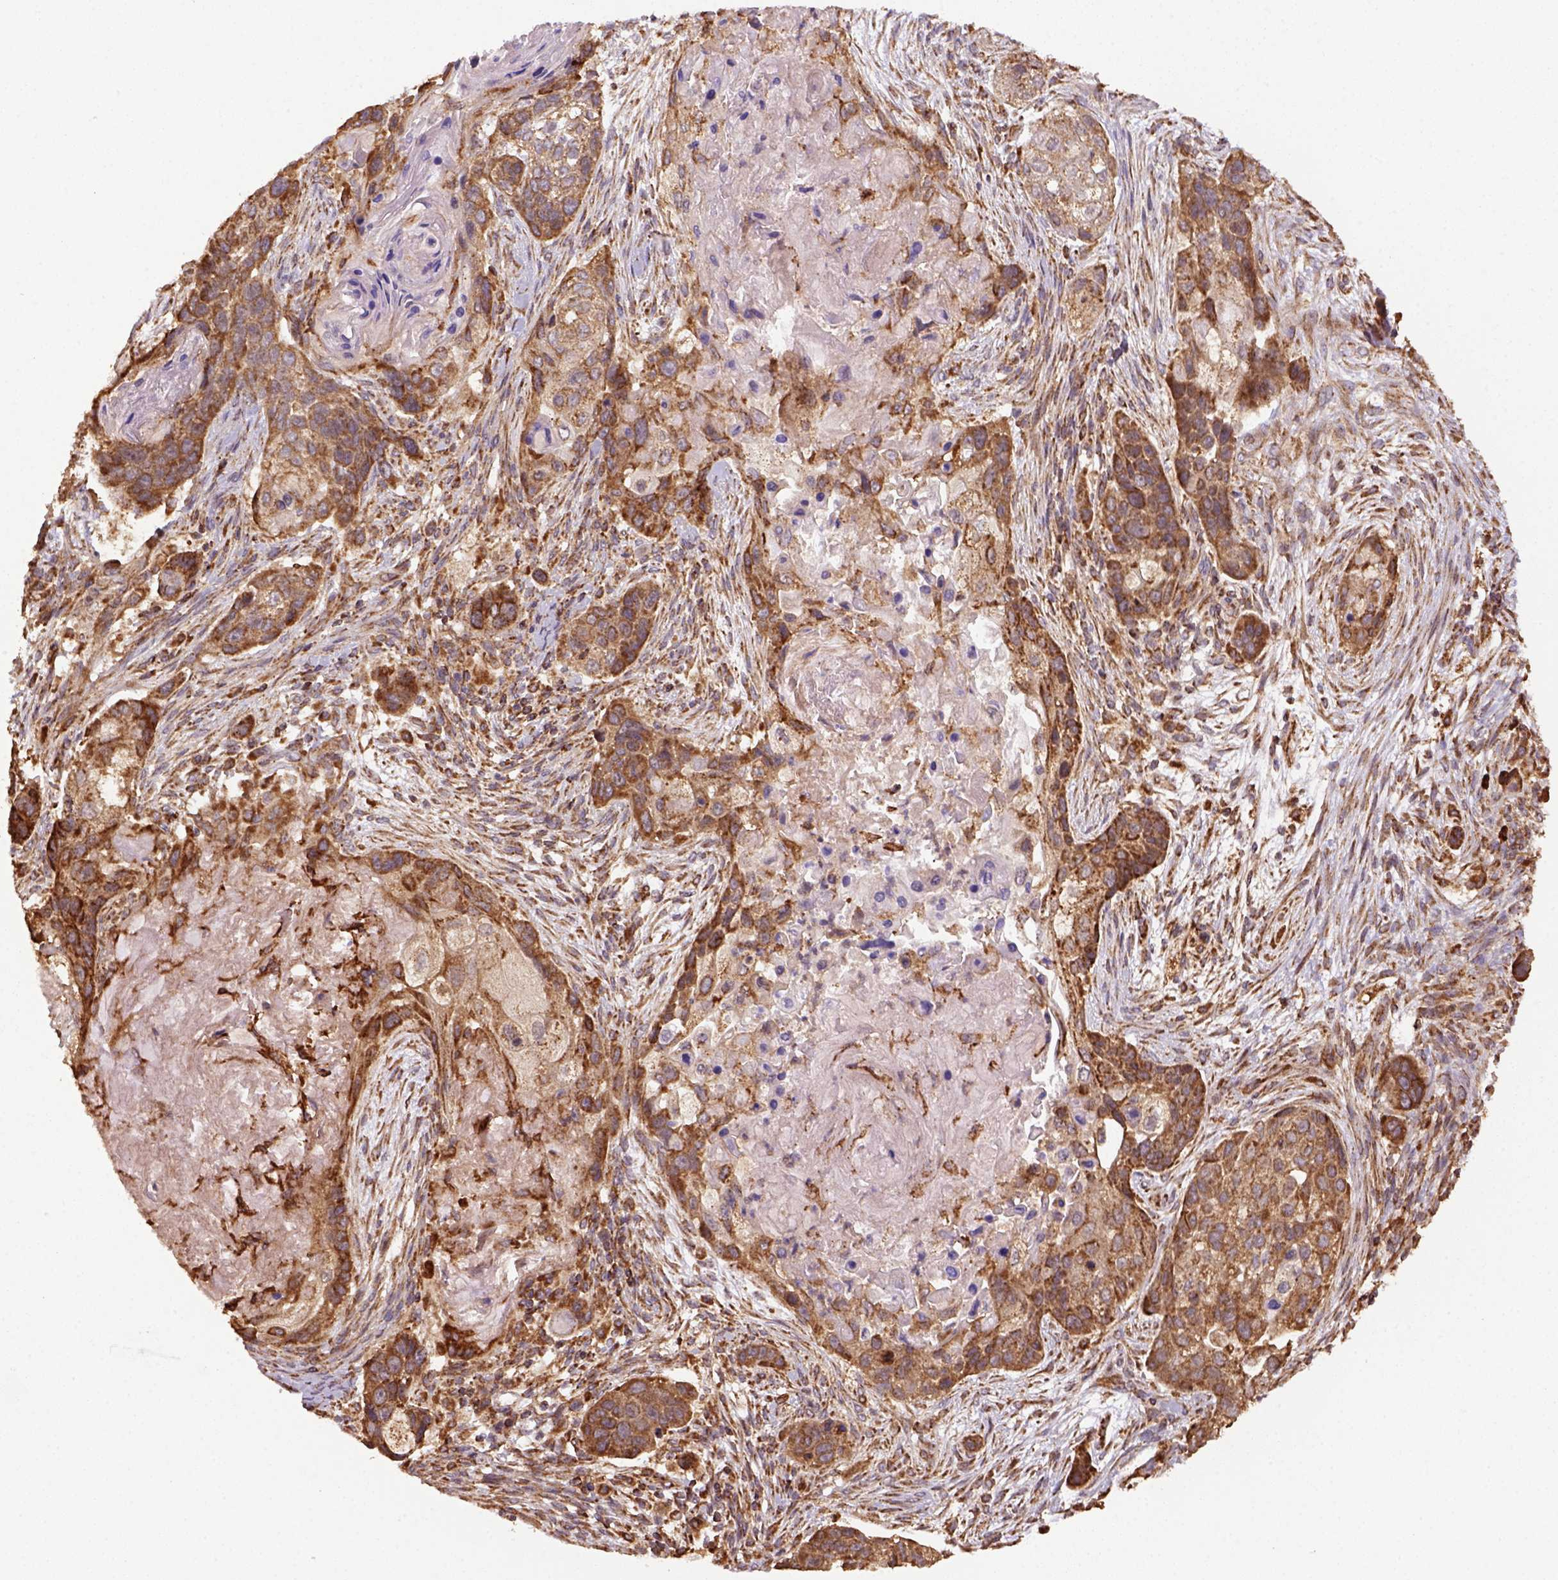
{"staining": {"intensity": "moderate", "quantity": ">75%", "location": "cytoplasmic/membranous"}, "tissue": "lung cancer", "cell_type": "Tumor cells", "image_type": "cancer", "snomed": [{"axis": "morphology", "description": "Squamous cell carcinoma, NOS"}, {"axis": "topography", "description": "Lung"}], "caption": "Protein expression by immunohistochemistry shows moderate cytoplasmic/membranous positivity in about >75% of tumor cells in lung cancer.", "gene": "MAPK8IP3", "patient": {"sex": "male", "age": 69}}